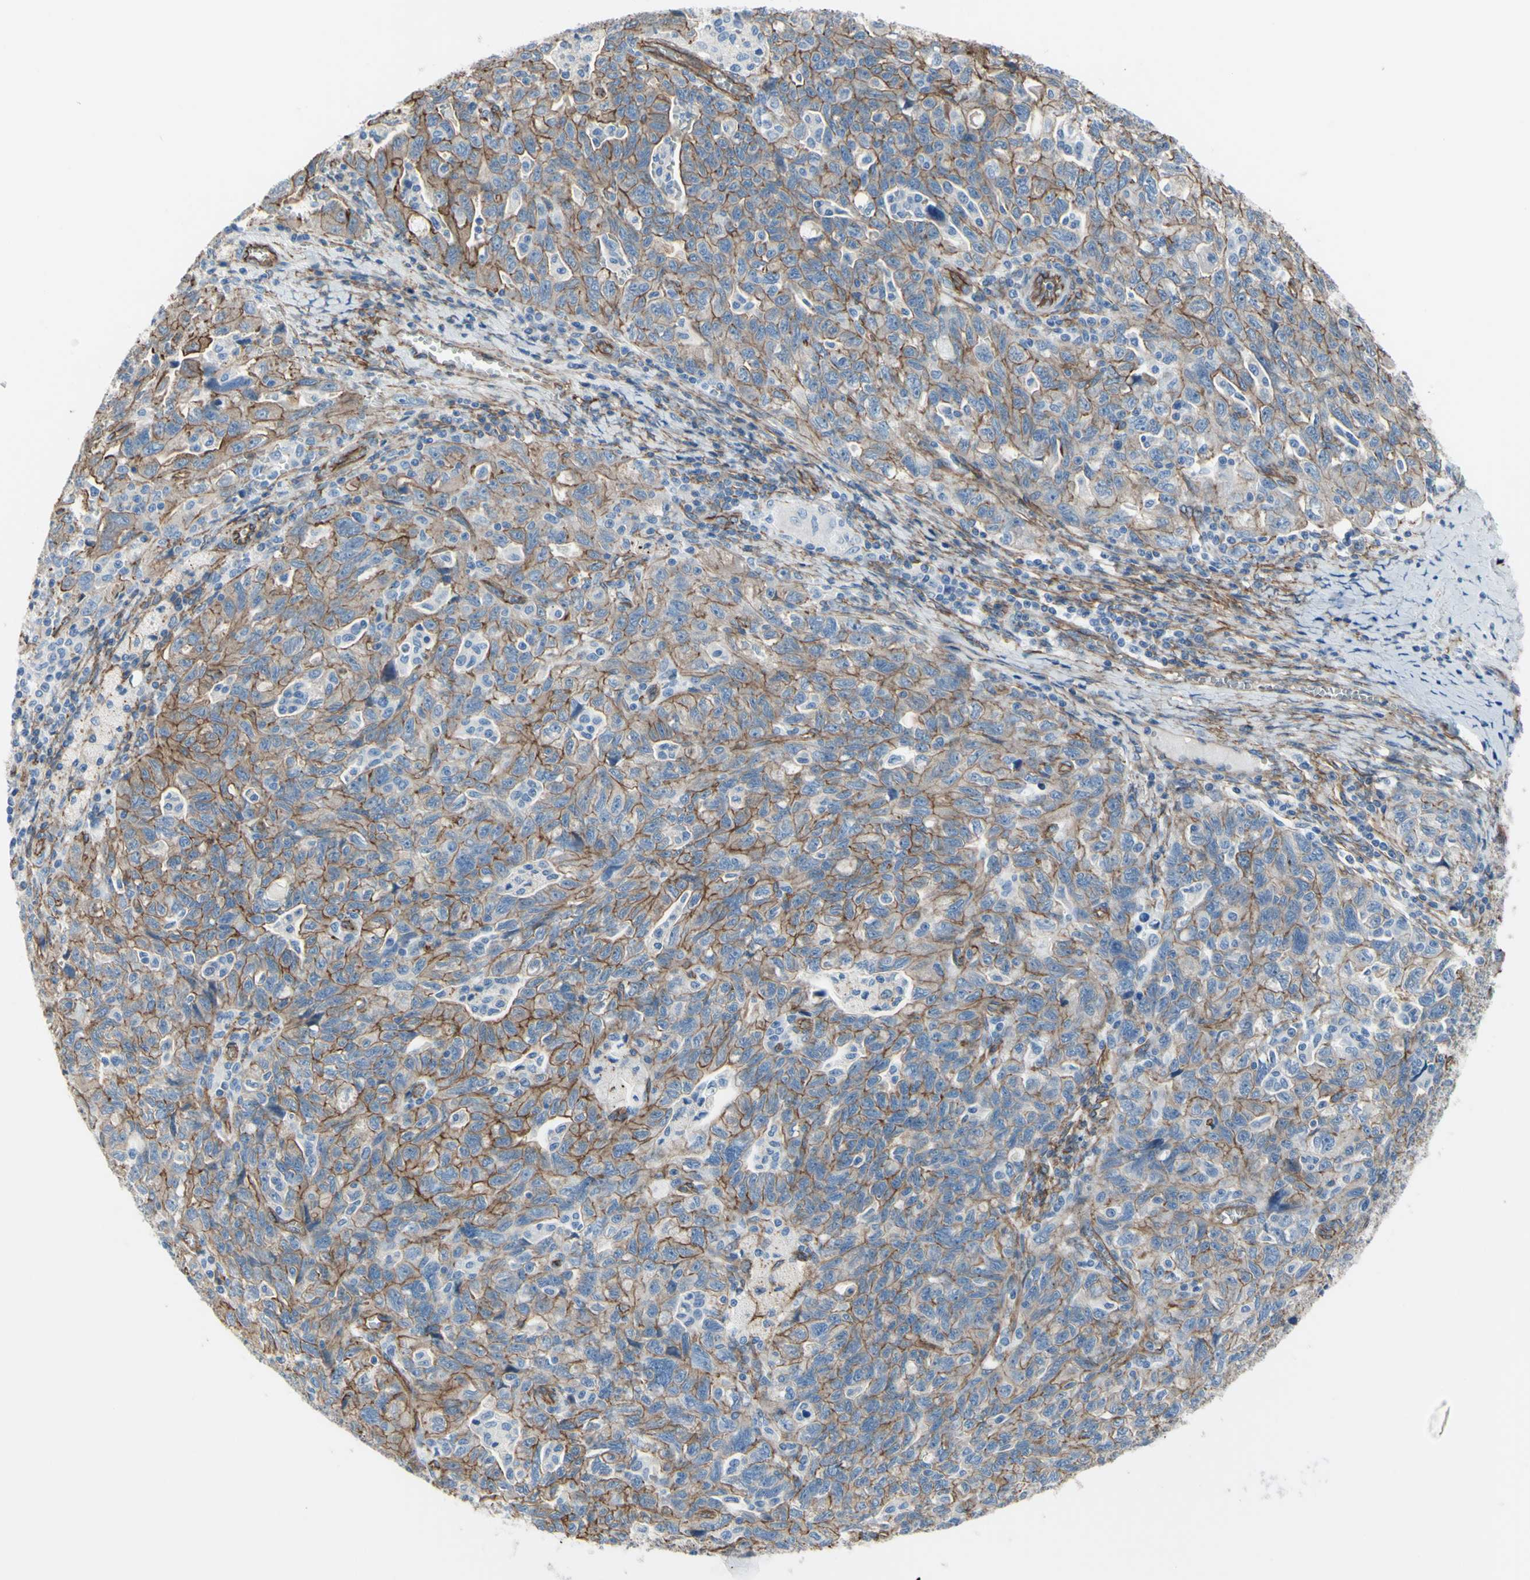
{"staining": {"intensity": "moderate", "quantity": ">75%", "location": "cytoplasmic/membranous"}, "tissue": "ovarian cancer", "cell_type": "Tumor cells", "image_type": "cancer", "snomed": [{"axis": "morphology", "description": "Carcinoma, NOS"}, {"axis": "morphology", "description": "Cystadenocarcinoma, serous, NOS"}, {"axis": "topography", "description": "Ovary"}], "caption": "This is an image of immunohistochemistry (IHC) staining of ovarian cancer, which shows moderate staining in the cytoplasmic/membranous of tumor cells.", "gene": "TPBG", "patient": {"sex": "female", "age": 69}}